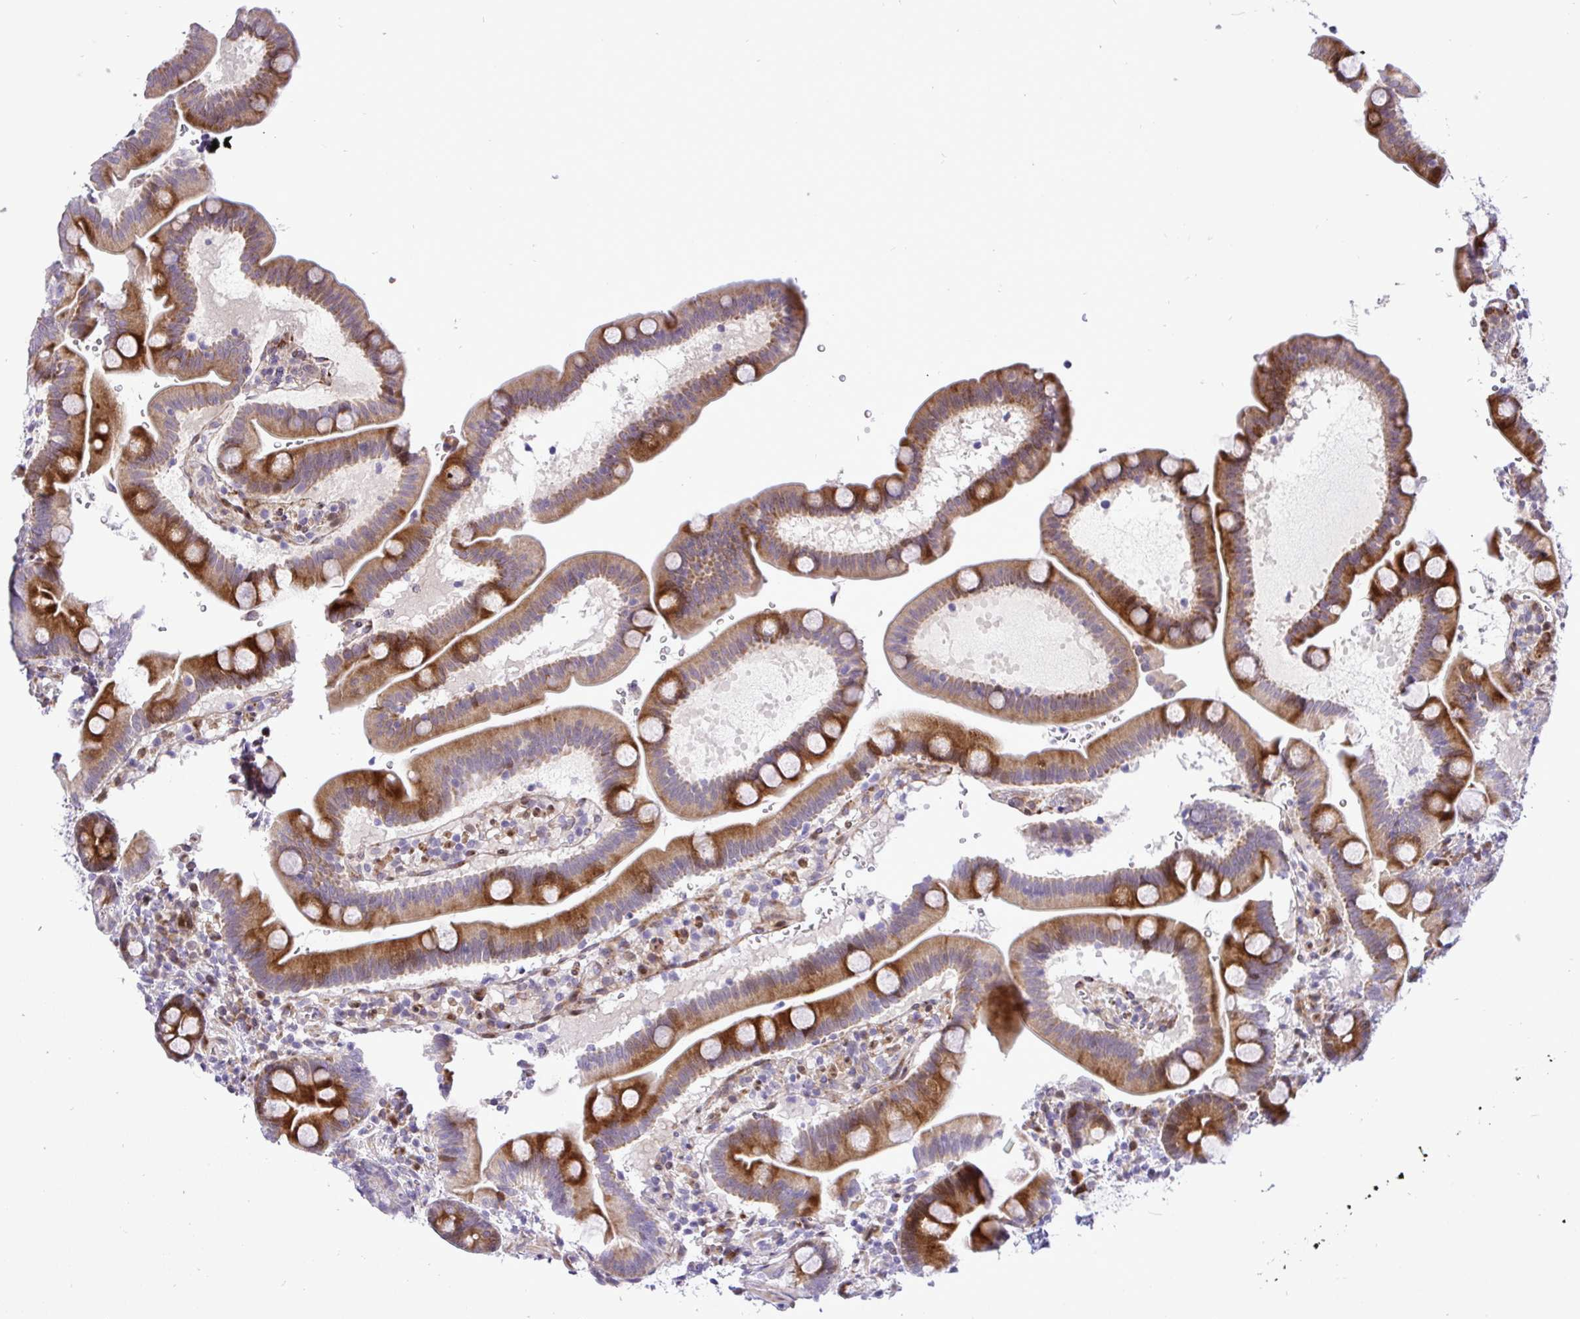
{"staining": {"intensity": "strong", "quantity": ">75%", "location": "cytoplasmic/membranous"}, "tissue": "duodenum", "cell_type": "Glandular cells", "image_type": "normal", "snomed": [{"axis": "morphology", "description": "Normal tissue, NOS"}, {"axis": "topography", "description": "Duodenum"}], "caption": "Immunohistochemical staining of unremarkable duodenum shows high levels of strong cytoplasmic/membranous positivity in about >75% of glandular cells. Using DAB (3,3'-diaminobenzidine) (brown) and hematoxylin (blue) stains, captured at high magnification using brightfield microscopy.", "gene": "CASTOR2", "patient": {"sex": "male", "age": 59}}